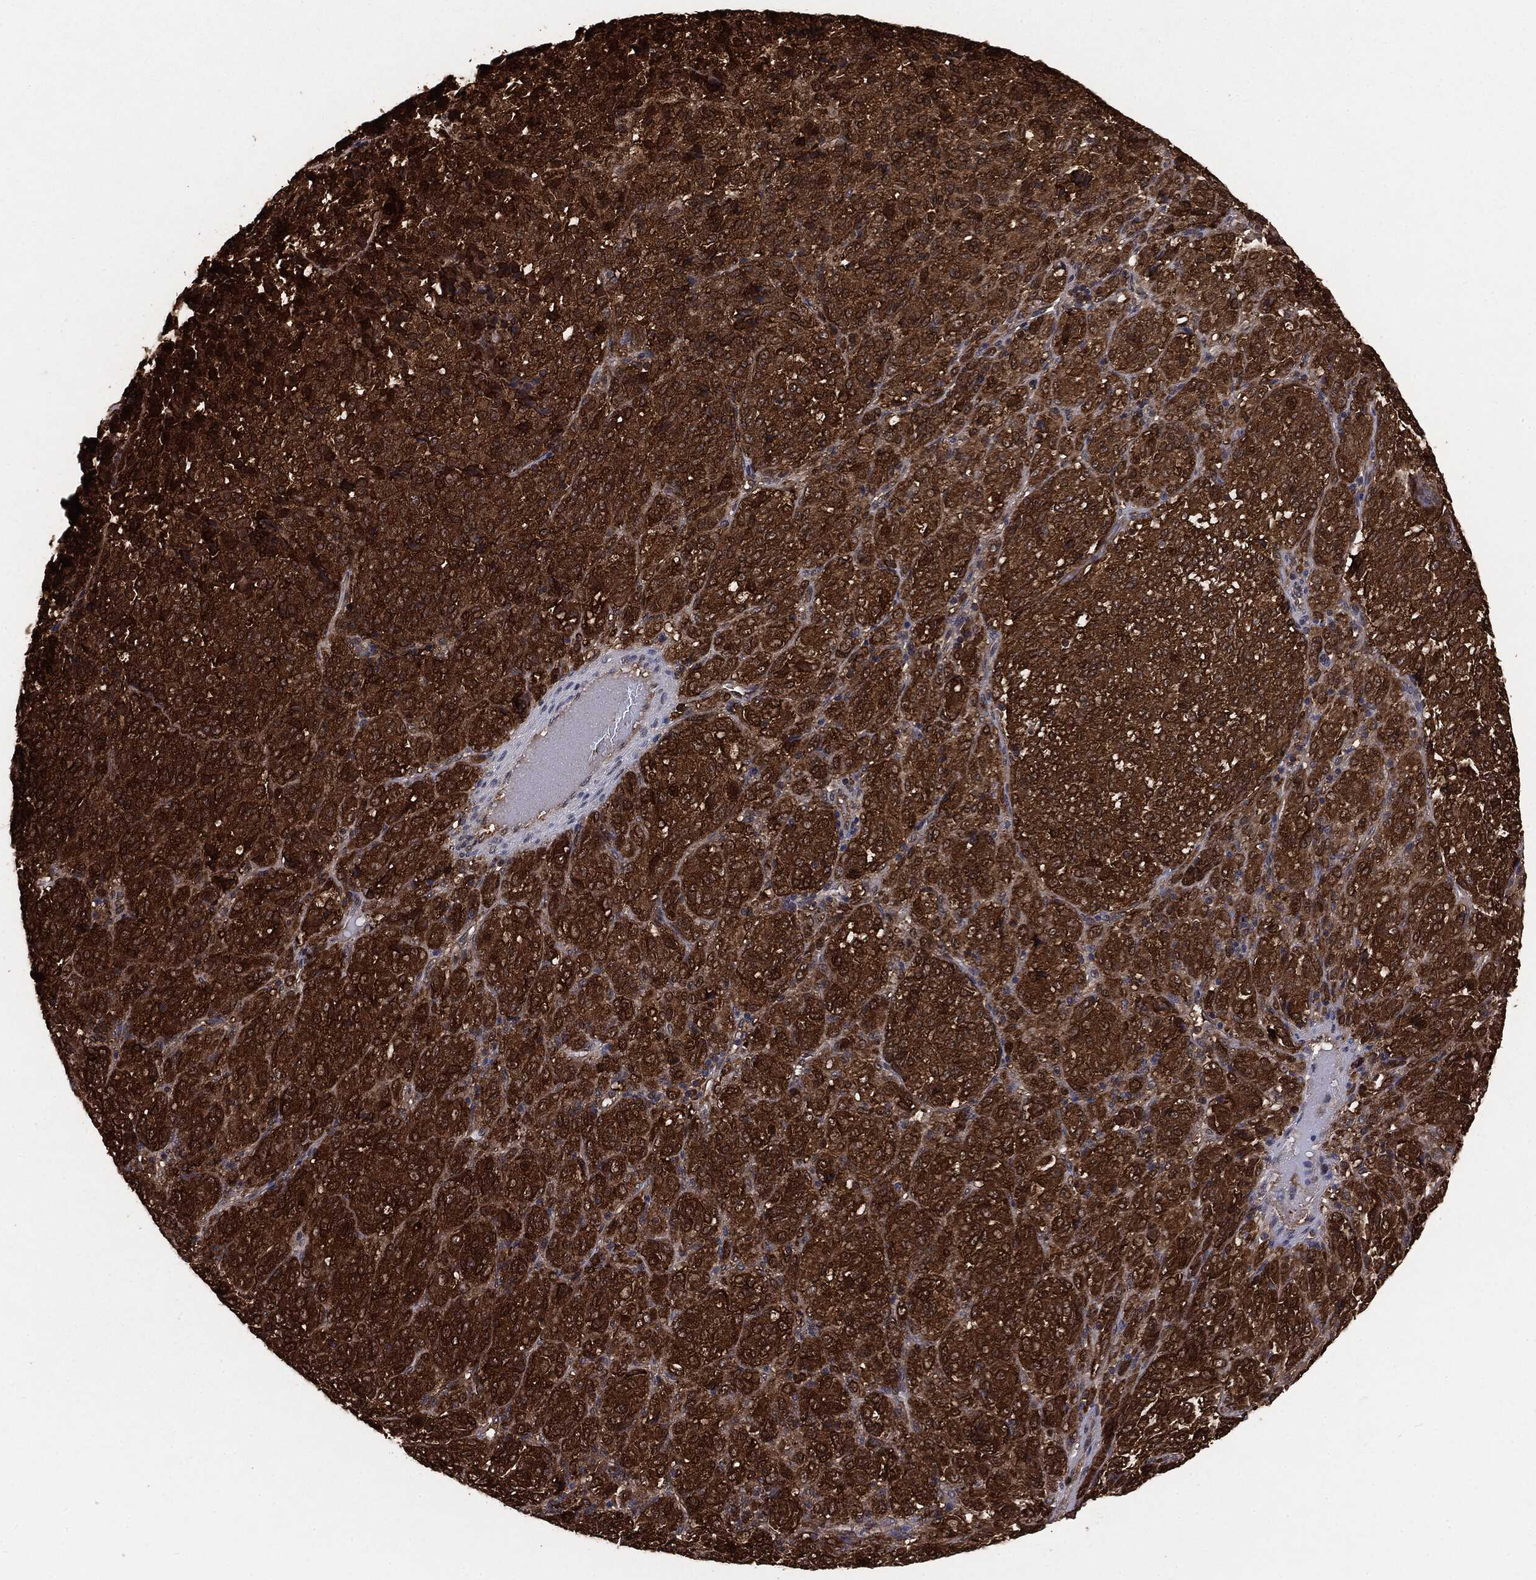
{"staining": {"intensity": "strong", "quantity": ">75%", "location": "cytoplasmic/membranous"}, "tissue": "melanoma", "cell_type": "Tumor cells", "image_type": "cancer", "snomed": [{"axis": "morphology", "description": "Malignant melanoma, Metastatic site"}, {"axis": "topography", "description": "Brain"}], "caption": "Protein staining of melanoma tissue shows strong cytoplasmic/membranous staining in approximately >75% of tumor cells. (Brightfield microscopy of DAB IHC at high magnification).", "gene": "NME1", "patient": {"sex": "female", "age": 56}}